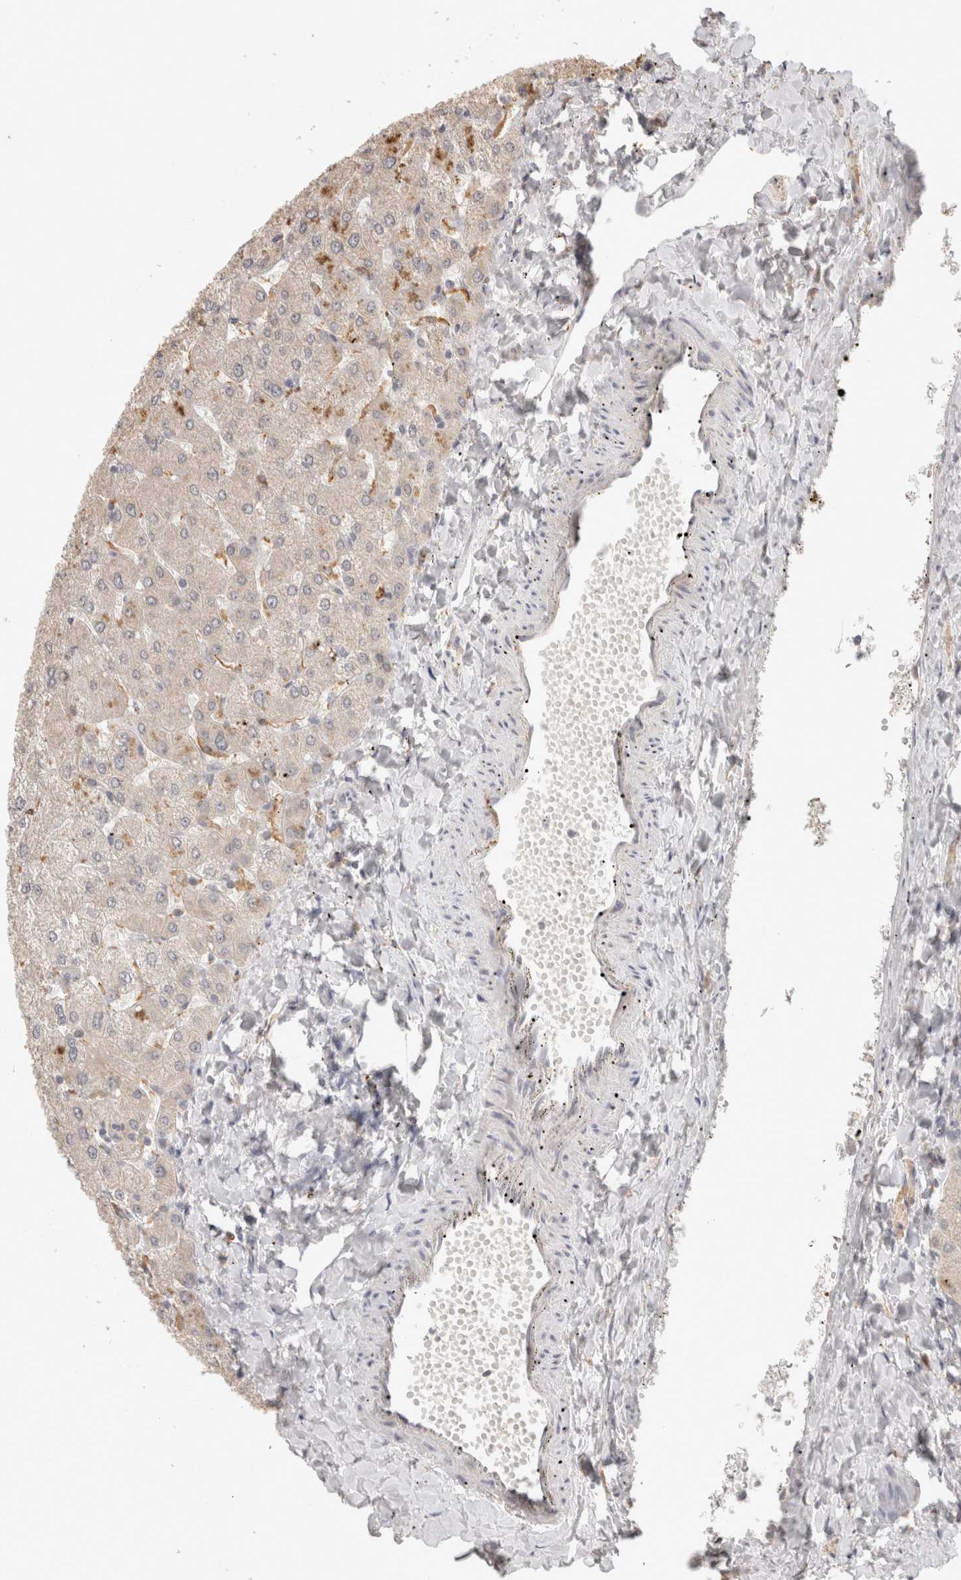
{"staining": {"intensity": "negative", "quantity": "none", "location": "none"}, "tissue": "liver", "cell_type": "Cholangiocytes", "image_type": "normal", "snomed": [{"axis": "morphology", "description": "Normal tissue, NOS"}, {"axis": "topography", "description": "Liver"}], "caption": "This is a photomicrograph of immunohistochemistry (IHC) staining of normal liver, which shows no expression in cholangiocytes. Brightfield microscopy of immunohistochemistry (IHC) stained with DAB (brown) and hematoxylin (blue), captured at high magnification.", "gene": "HAVCR2", "patient": {"sex": "male", "age": 55}}